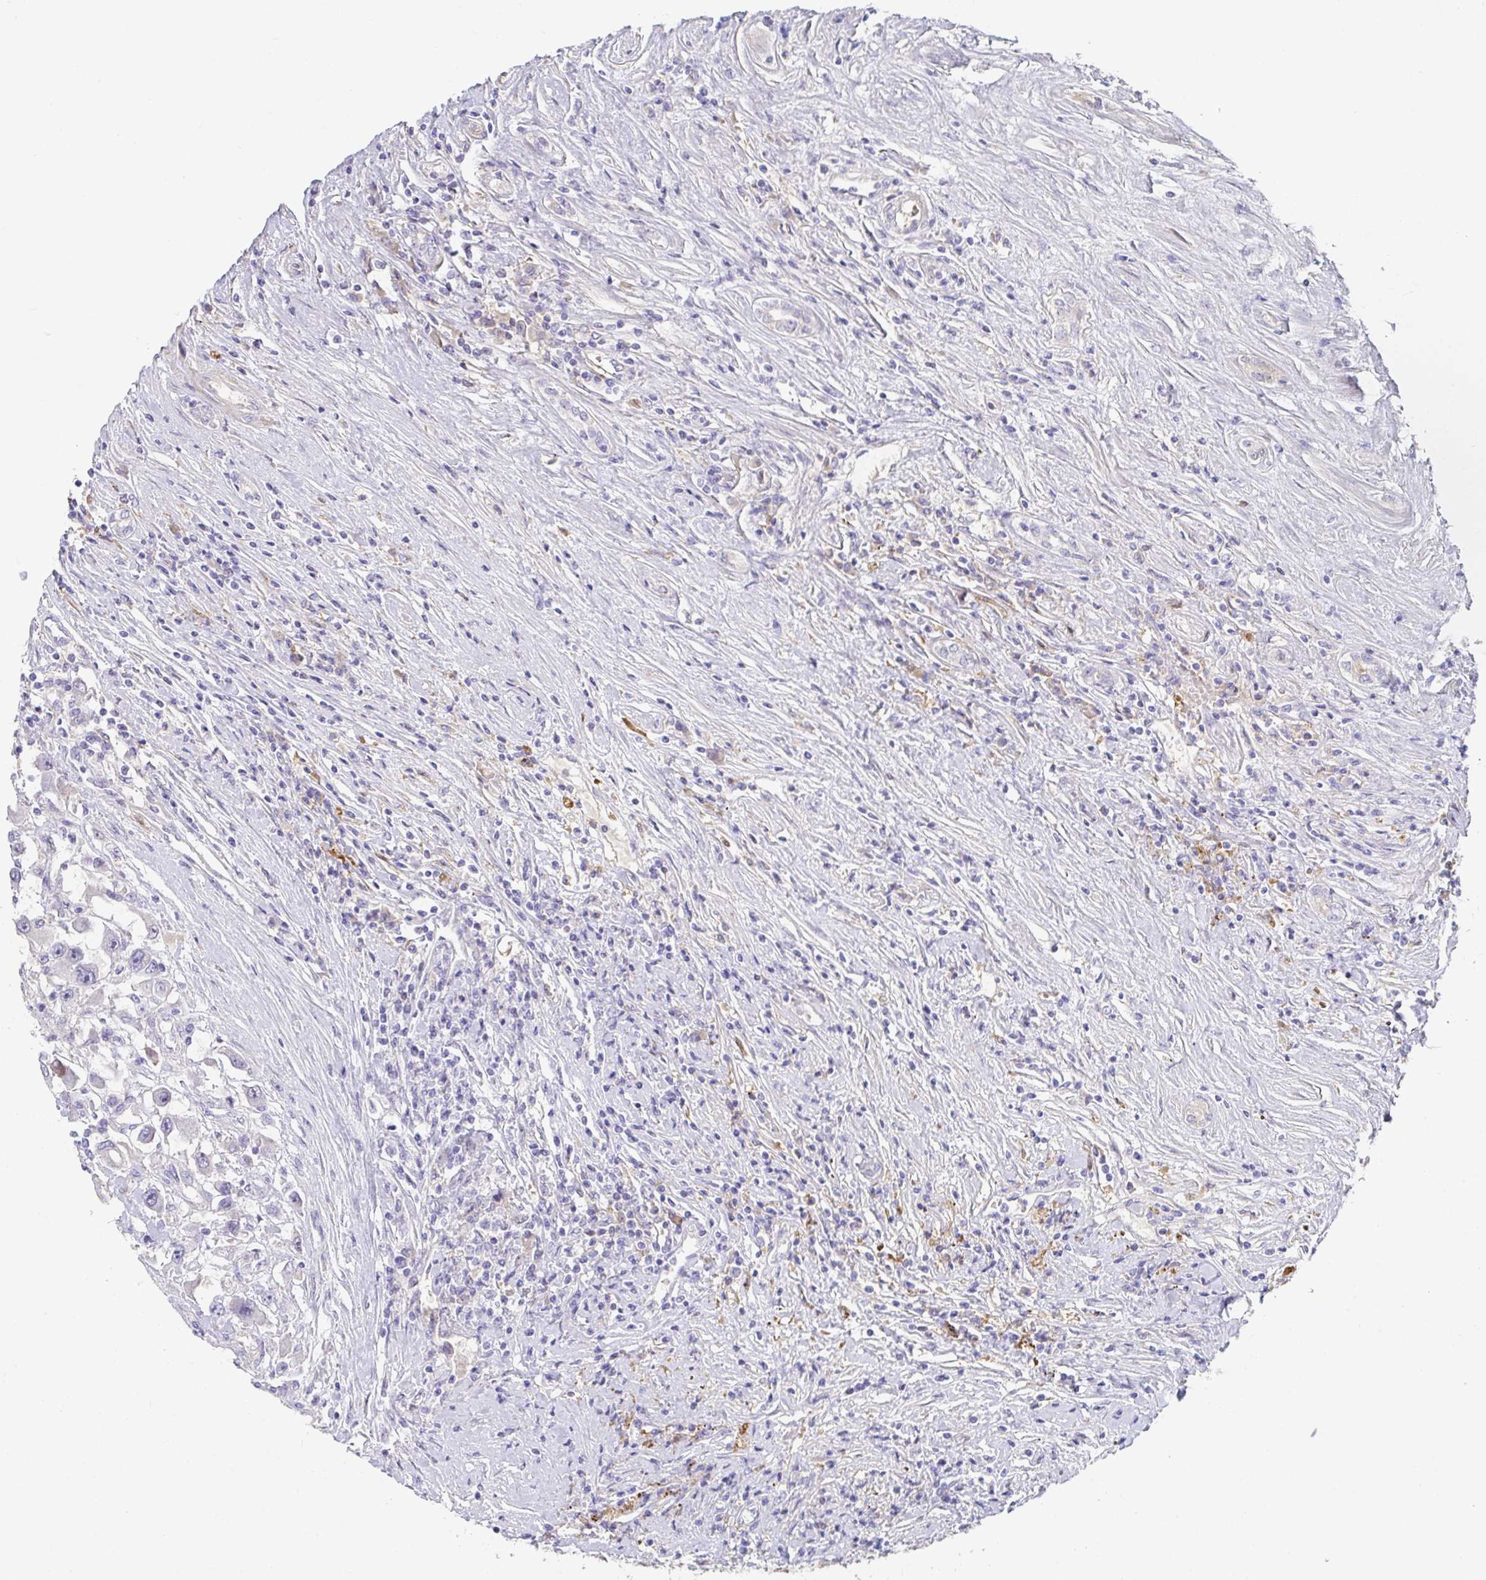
{"staining": {"intensity": "negative", "quantity": "none", "location": "none"}, "tissue": "renal cancer", "cell_type": "Tumor cells", "image_type": "cancer", "snomed": [{"axis": "morphology", "description": "Adenocarcinoma, NOS"}, {"axis": "topography", "description": "Kidney"}], "caption": "Immunohistochemistry histopathology image of adenocarcinoma (renal) stained for a protein (brown), which exhibits no expression in tumor cells.", "gene": "ANO5", "patient": {"sex": "female", "age": 67}}